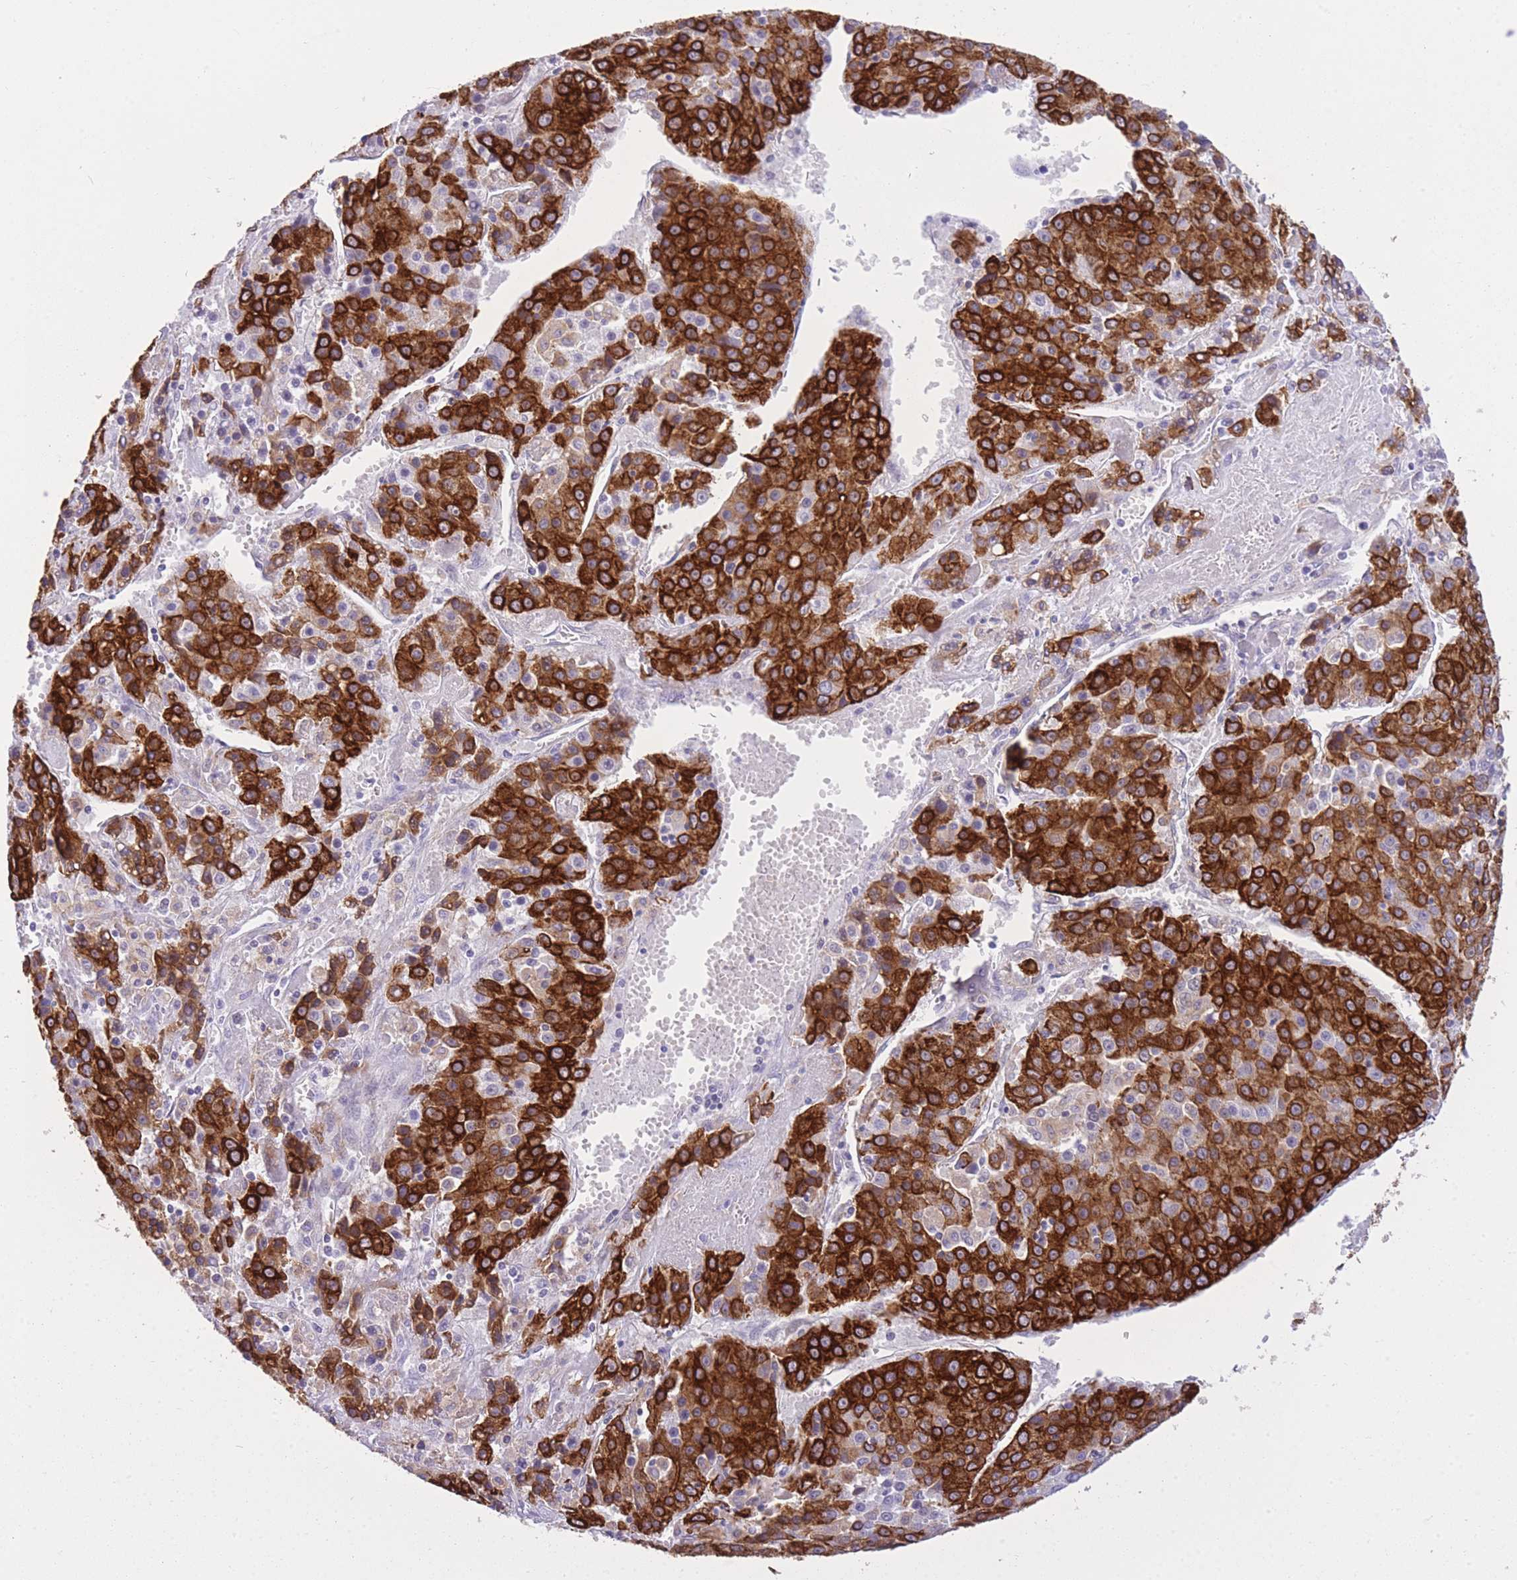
{"staining": {"intensity": "strong", "quantity": ">75%", "location": "cytoplasmic/membranous"}, "tissue": "liver cancer", "cell_type": "Tumor cells", "image_type": "cancer", "snomed": [{"axis": "morphology", "description": "Carcinoma, Hepatocellular, NOS"}, {"axis": "topography", "description": "Liver"}], "caption": "A photomicrograph showing strong cytoplasmic/membranous staining in about >75% of tumor cells in liver cancer, as visualized by brown immunohistochemical staining.", "gene": "RADX", "patient": {"sex": "female", "age": 53}}